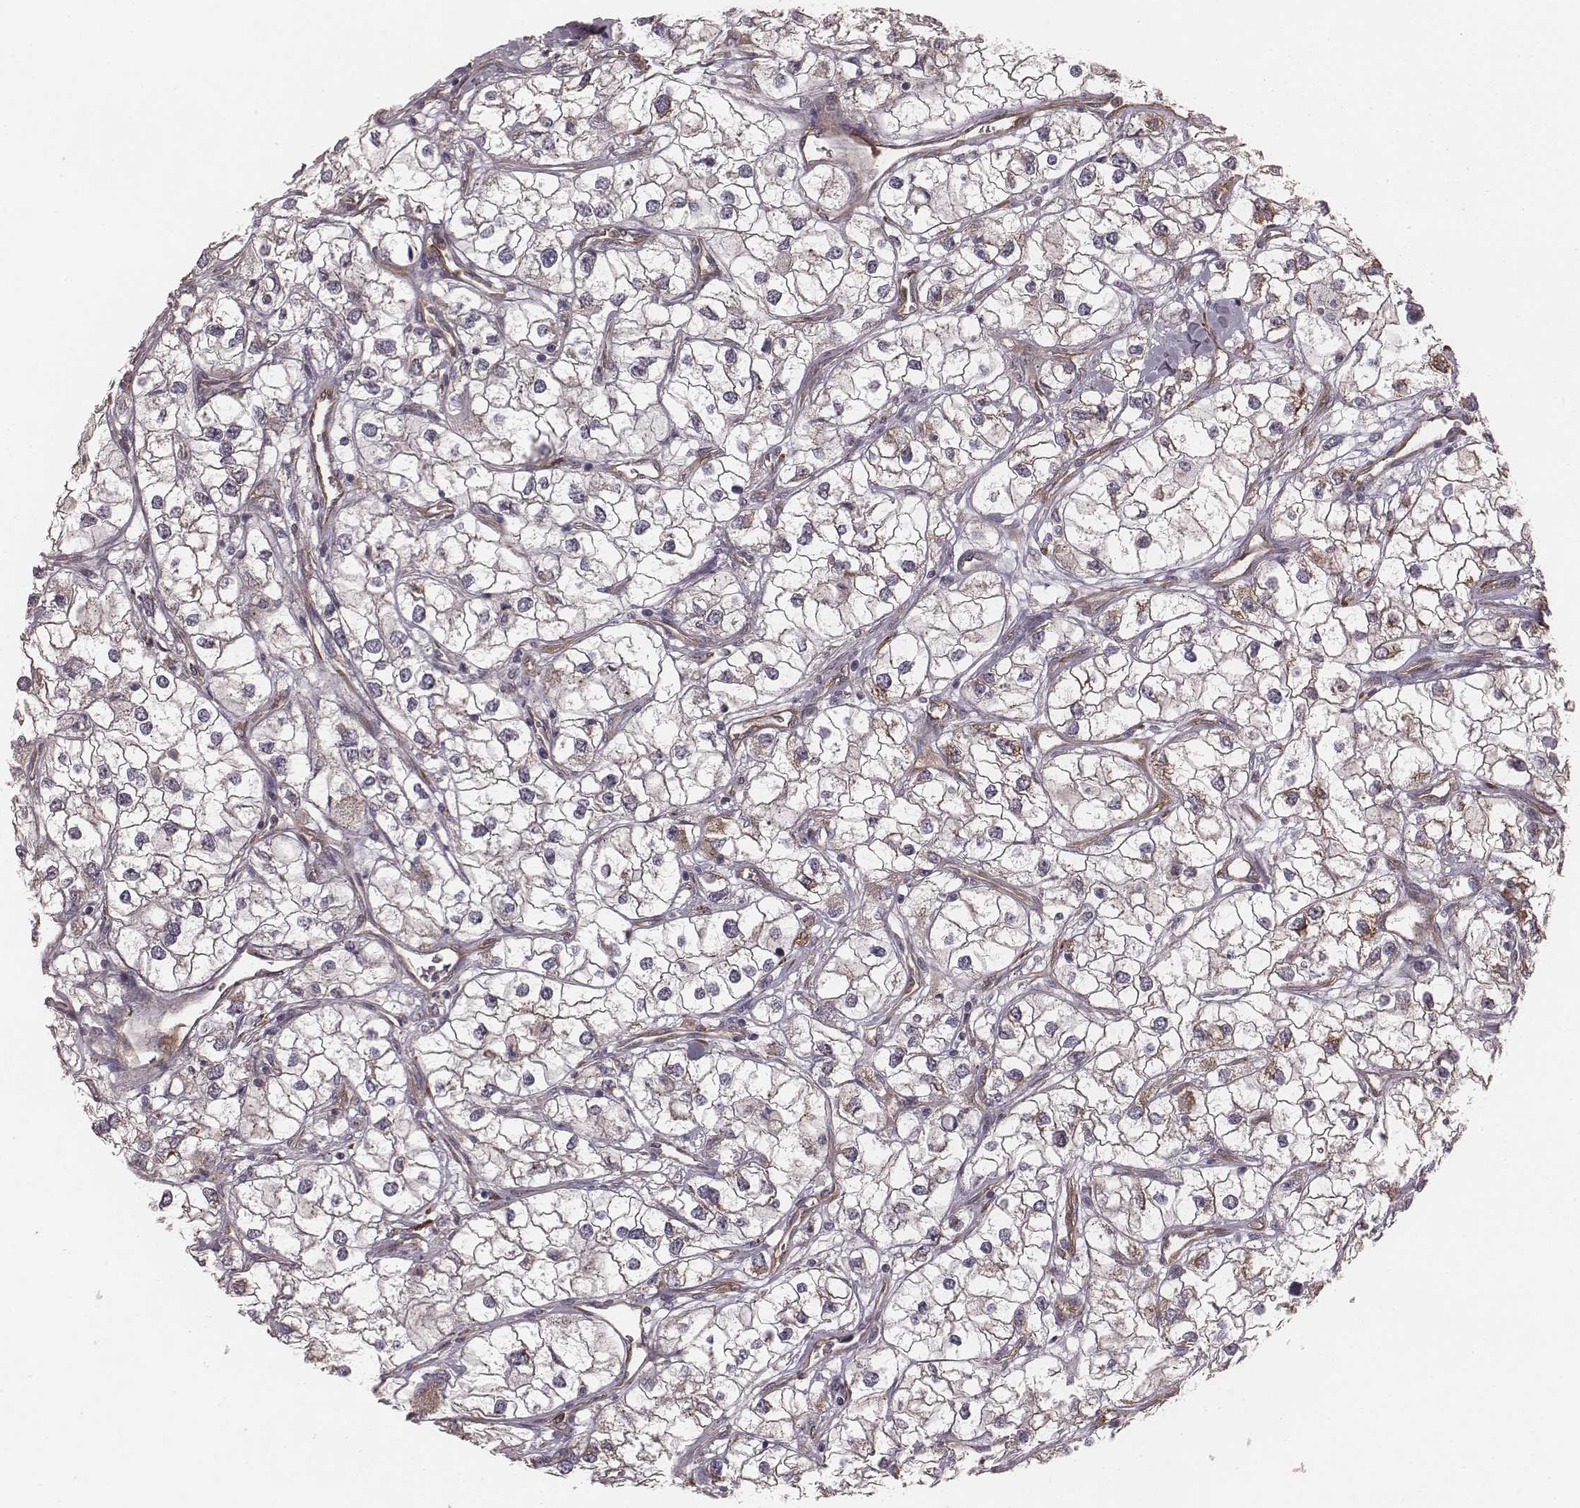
{"staining": {"intensity": "negative", "quantity": "none", "location": "none"}, "tissue": "renal cancer", "cell_type": "Tumor cells", "image_type": "cancer", "snomed": [{"axis": "morphology", "description": "Adenocarcinoma, NOS"}, {"axis": "topography", "description": "Kidney"}], "caption": "Tumor cells show no significant protein positivity in renal adenocarcinoma.", "gene": "PALMD", "patient": {"sex": "male", "age": 59}}